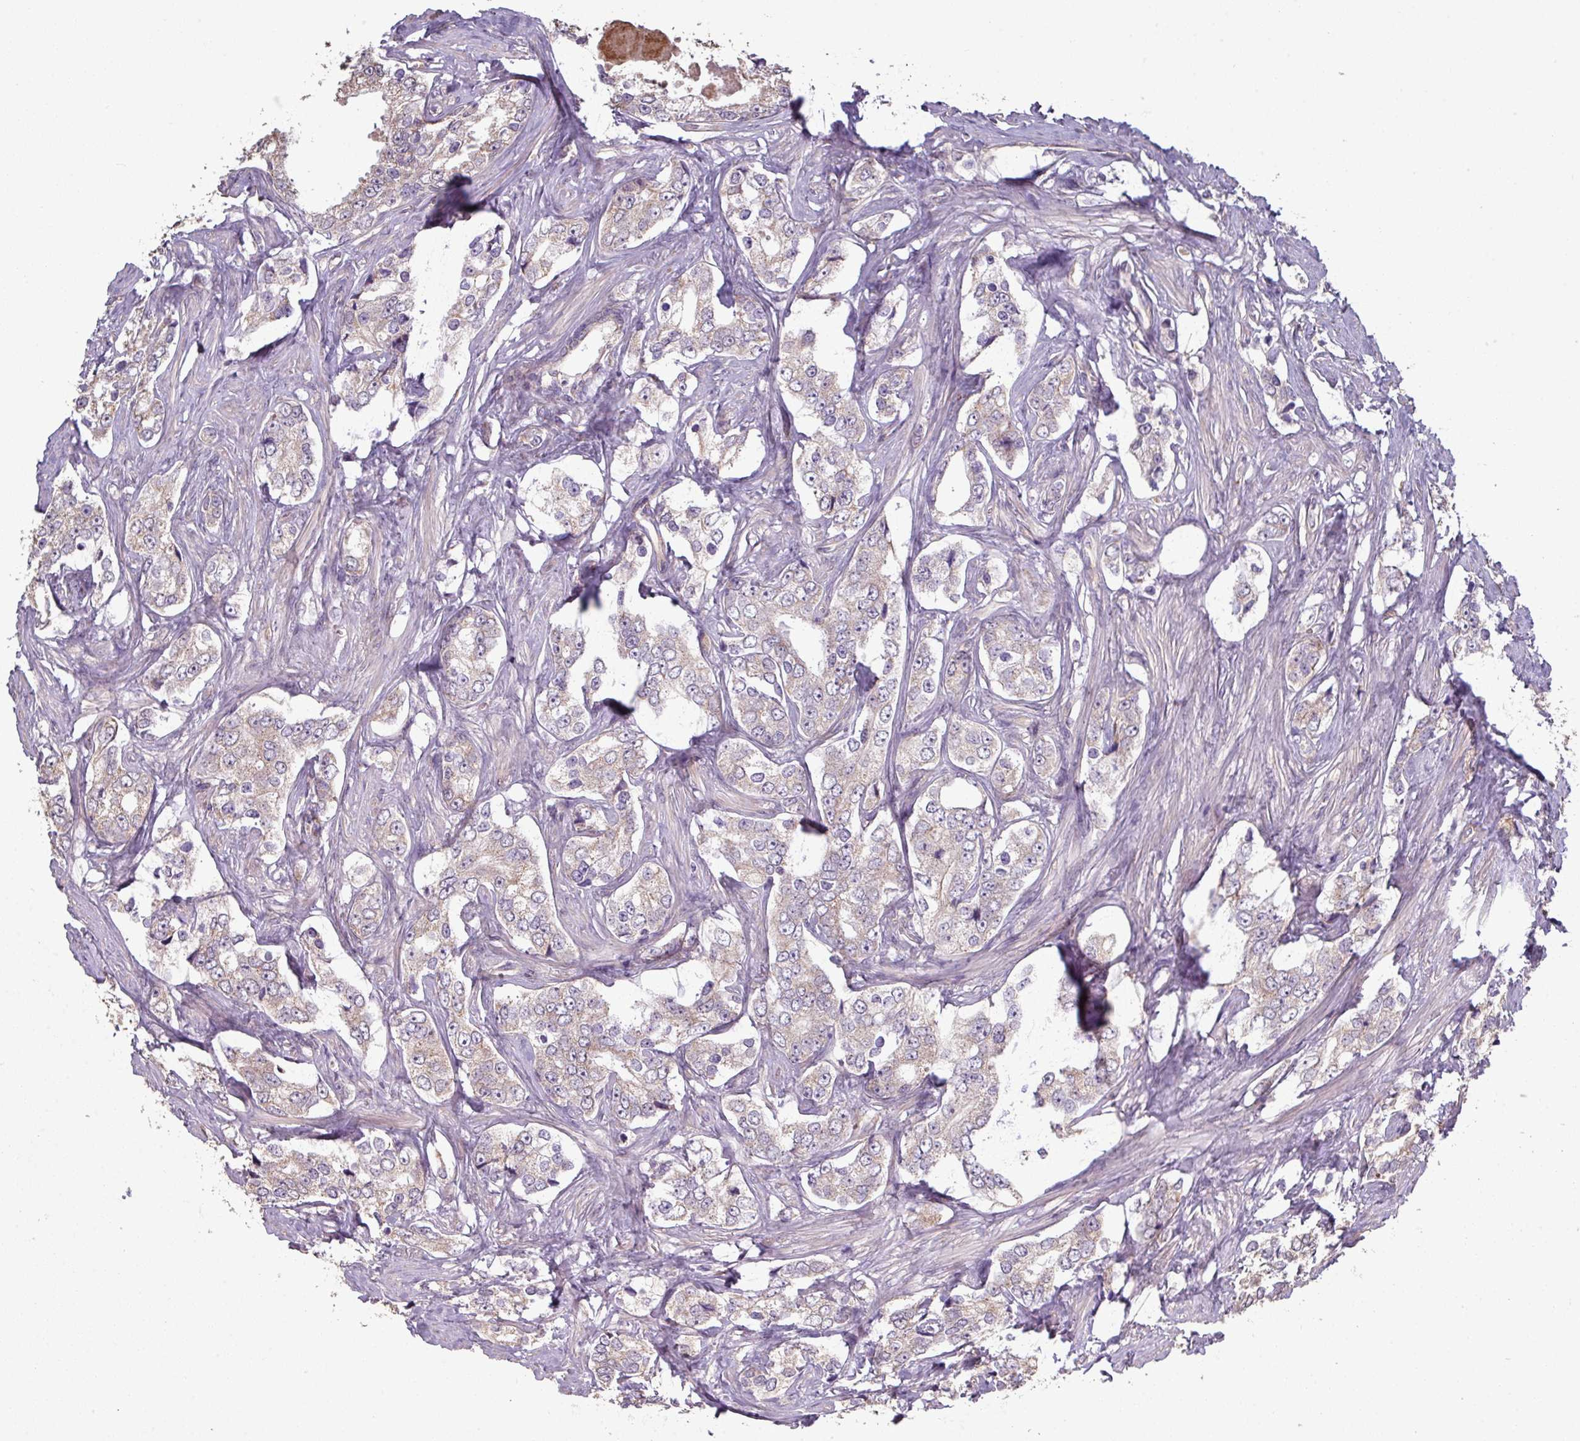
{"staining": {"intensity": "weak", "quantity": ">75%", "location": "cytoplasmic/membranous"}, "tissue": "prostate cancer", "cell_type": "Tumor cells", "image_type": "cancer", "snomed": [{"axis": "morphology", "description": "Adenocarcinoma, High grade"}, {"axis": "topography", "description": "Prostate"}], "caption": "This histopathology image demonstrates IHC staining of human prostate adenocarcinoma (high-grade), with low weak cytoplasmic/membranous staining in about >75% of tumor cells.", "gene": "NHSL2", "patient": {"sex": "male", "age": 66}}